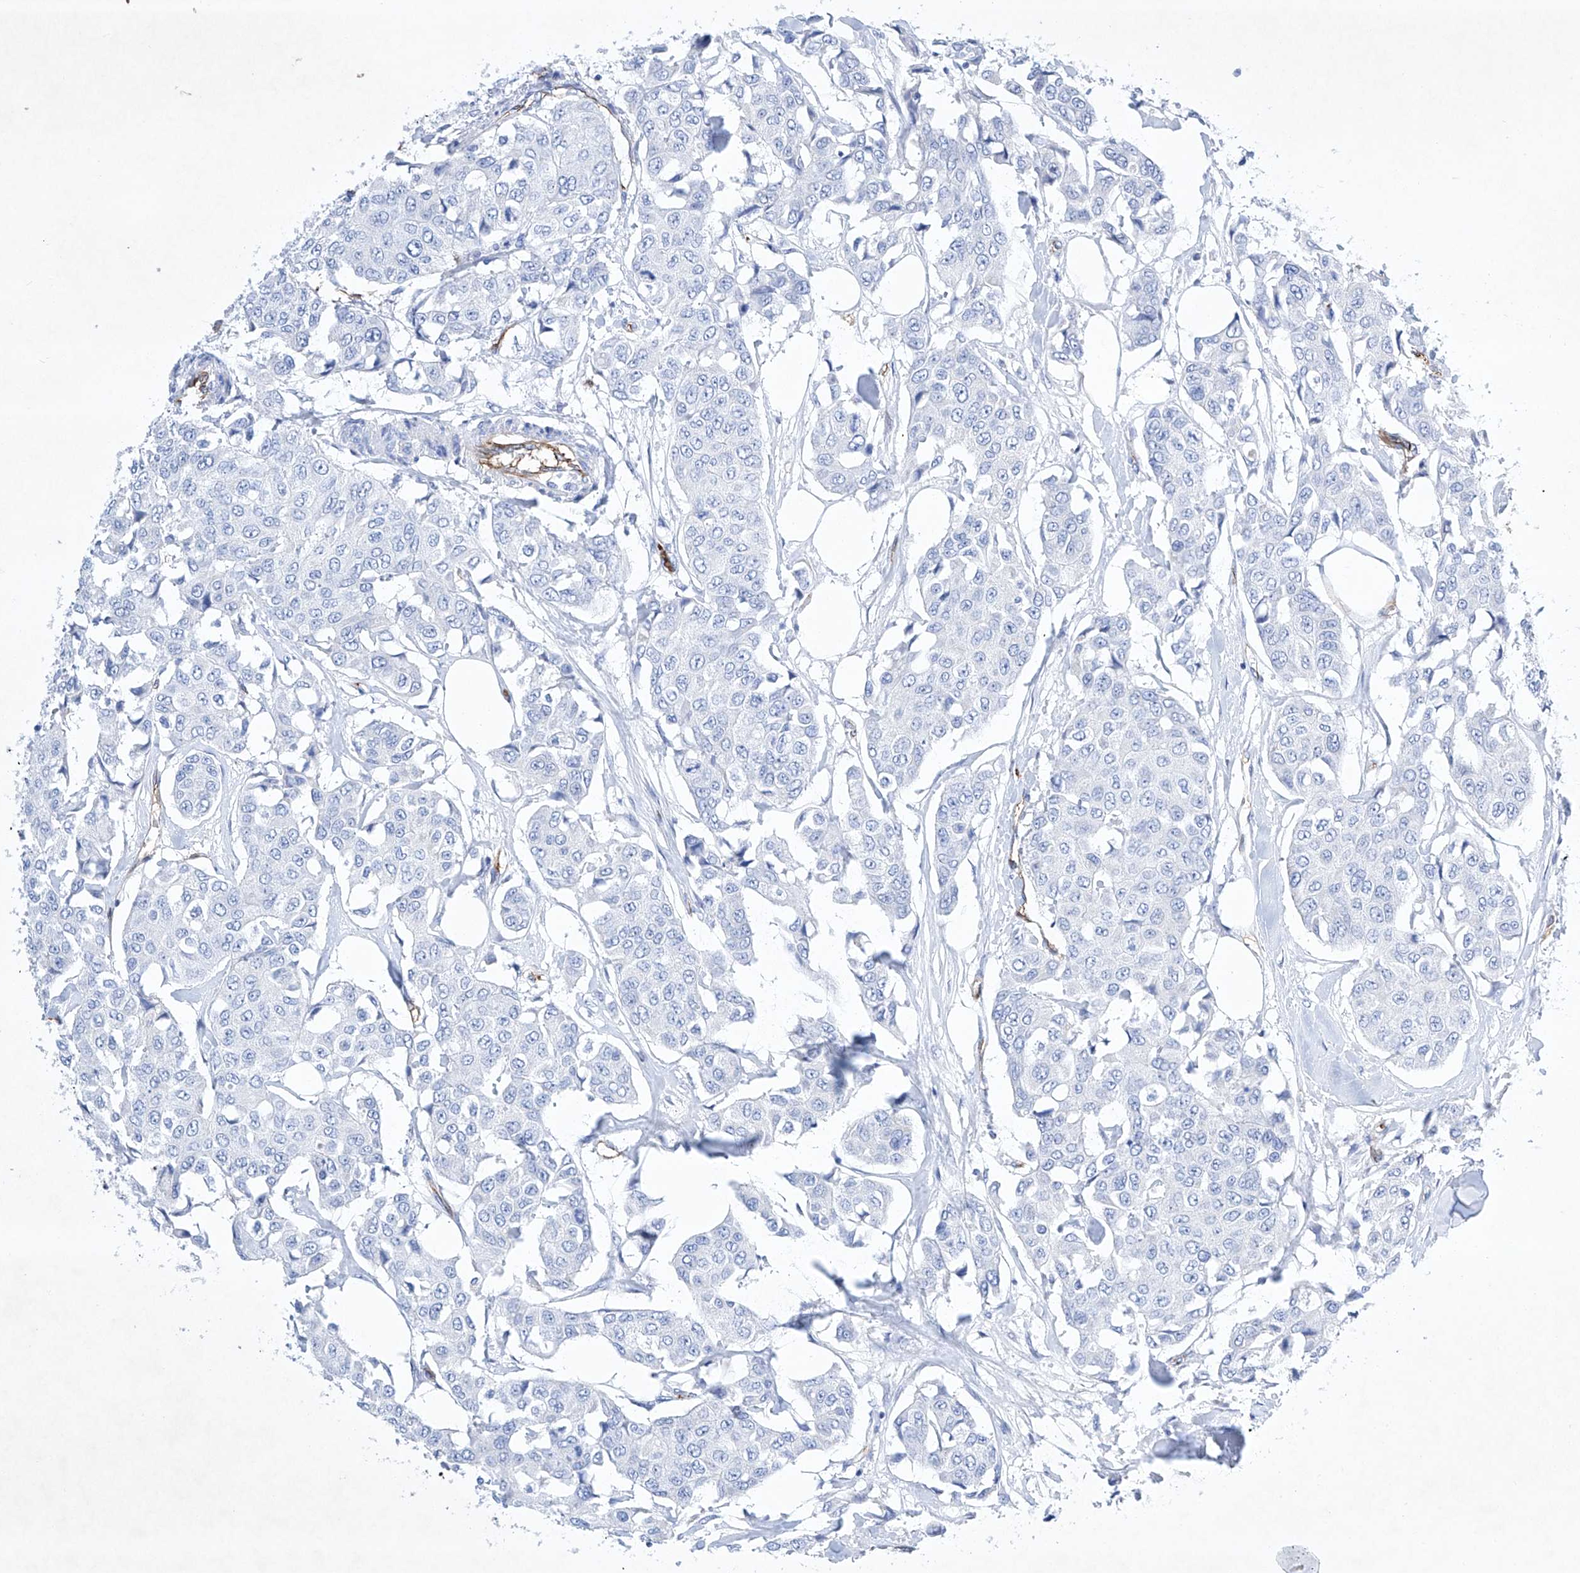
{"staining": {"intensity": "negative", "quantity": "none", "location": "none"}, "tissue": "breast cancer", "cell_type": "Tumor cells", "image_type": "cancer", "snomed": [{"axis": "morphology", "description": "Duct carcinoma"}, {"axis": "topography", "description": "Breast"}], "caption": "An IHC histopathology image of breast cancer (invasive ductal carcinoma) is shown. There is no staining in tumor cells of breast cancer (invasive ductal carcinoma). The staining is performed using DAB (3,3'-diaminobenzidine) brown chromogen with nuclei counter-stained in using hematoxylin.", "gene": "ETV7", "patient": {"sex": "female", "age": 80}}